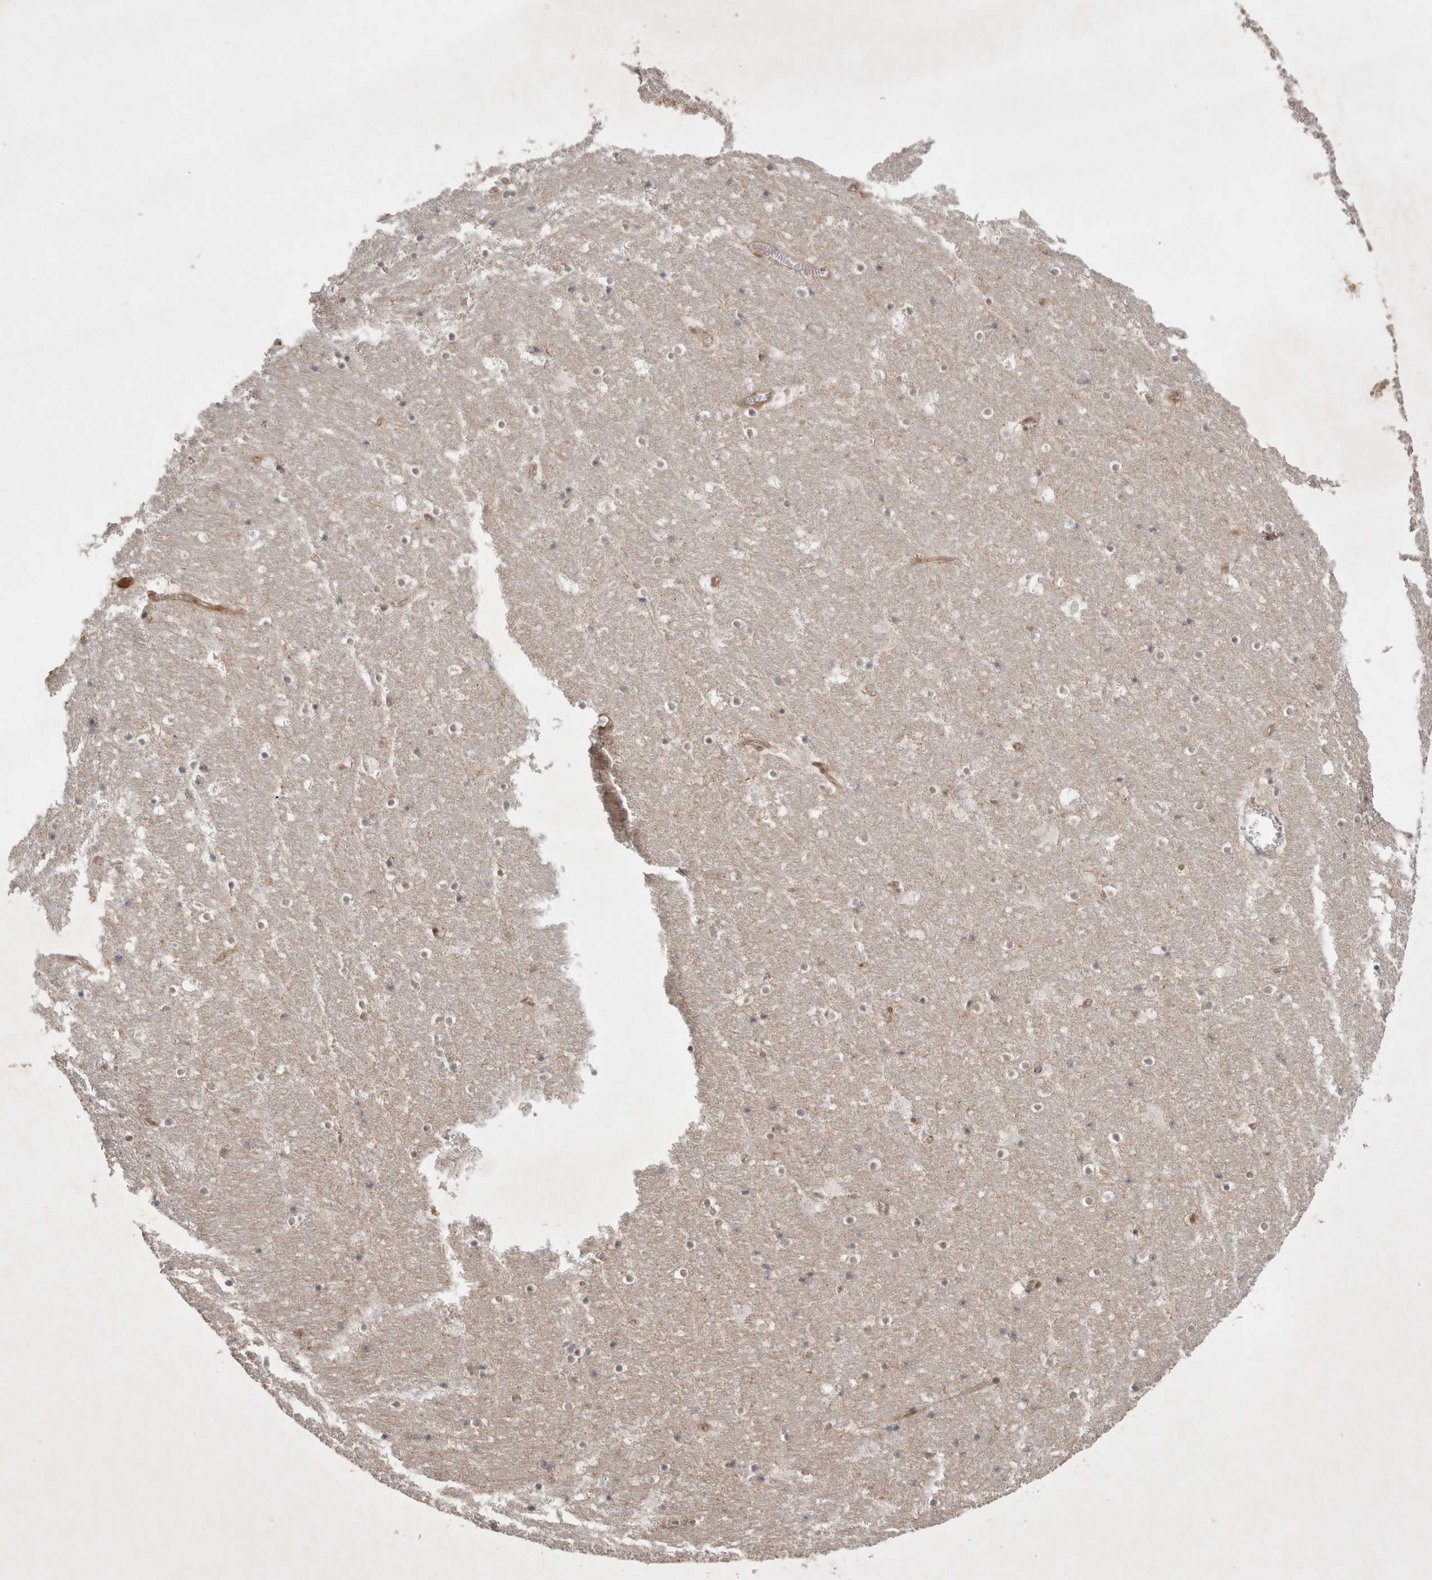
{"staining": {"intensity": "moderate", "quantity": "<25%", "location": "cytoplasmic/membranous,nuclear"}, "tissue": "hippocampus", "cell_type": "Glial cells", "image_type": "normal", "snomed": [{"axis": "morphology", "description": "Normal tissue, NOS"}, {"axis": "topography", "description": "Hippocampus"}], "caption": "IHC (DAB (3,3'-diaminobenzidine)) staining of normal human hippocampus displays moderate cytoplasmic/membranous,nuclear protein staining in approximately <25% of glial cells.", "gene": "WIPF2", "patient": {"sex": "male", "age": 45}}